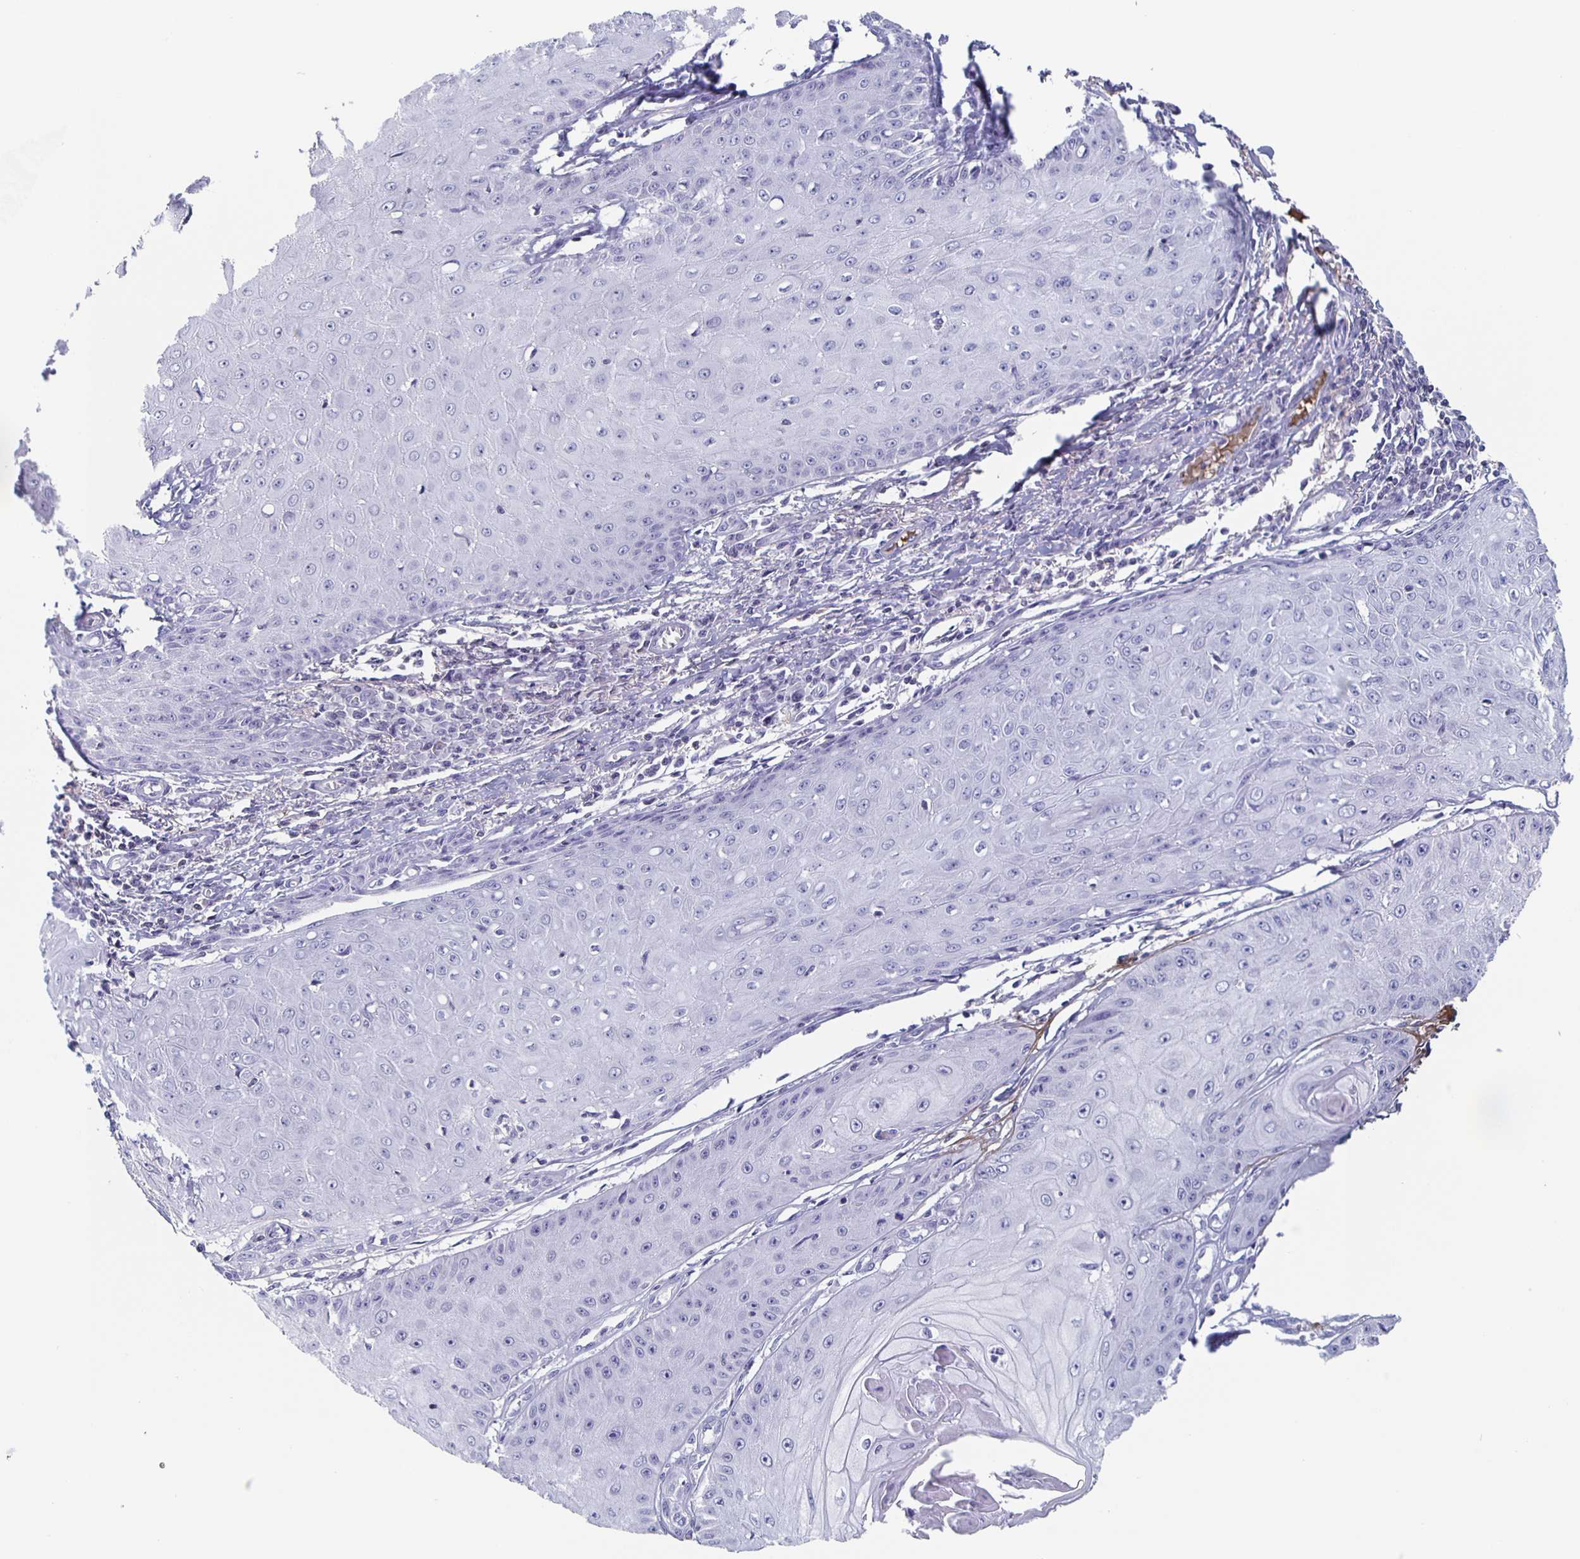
{"staining": {"intensity": "negative", "quantity": "none", "location": "none"}, "tissue": "skin cancer", "cell_type": "Tumor cells", "image_type": "cancer", "snomed": [{"axis": "morphology", "description": "Squamous cell carcinoma, NOS"}, {"axis": "topography", "description": "Skin"}], "caption": "Image shows no significant protein staining in tumor cells of squamous cell carcinoma (skin).", "gene": "FGA", "patient": {"sex": "male", "age": 70}}